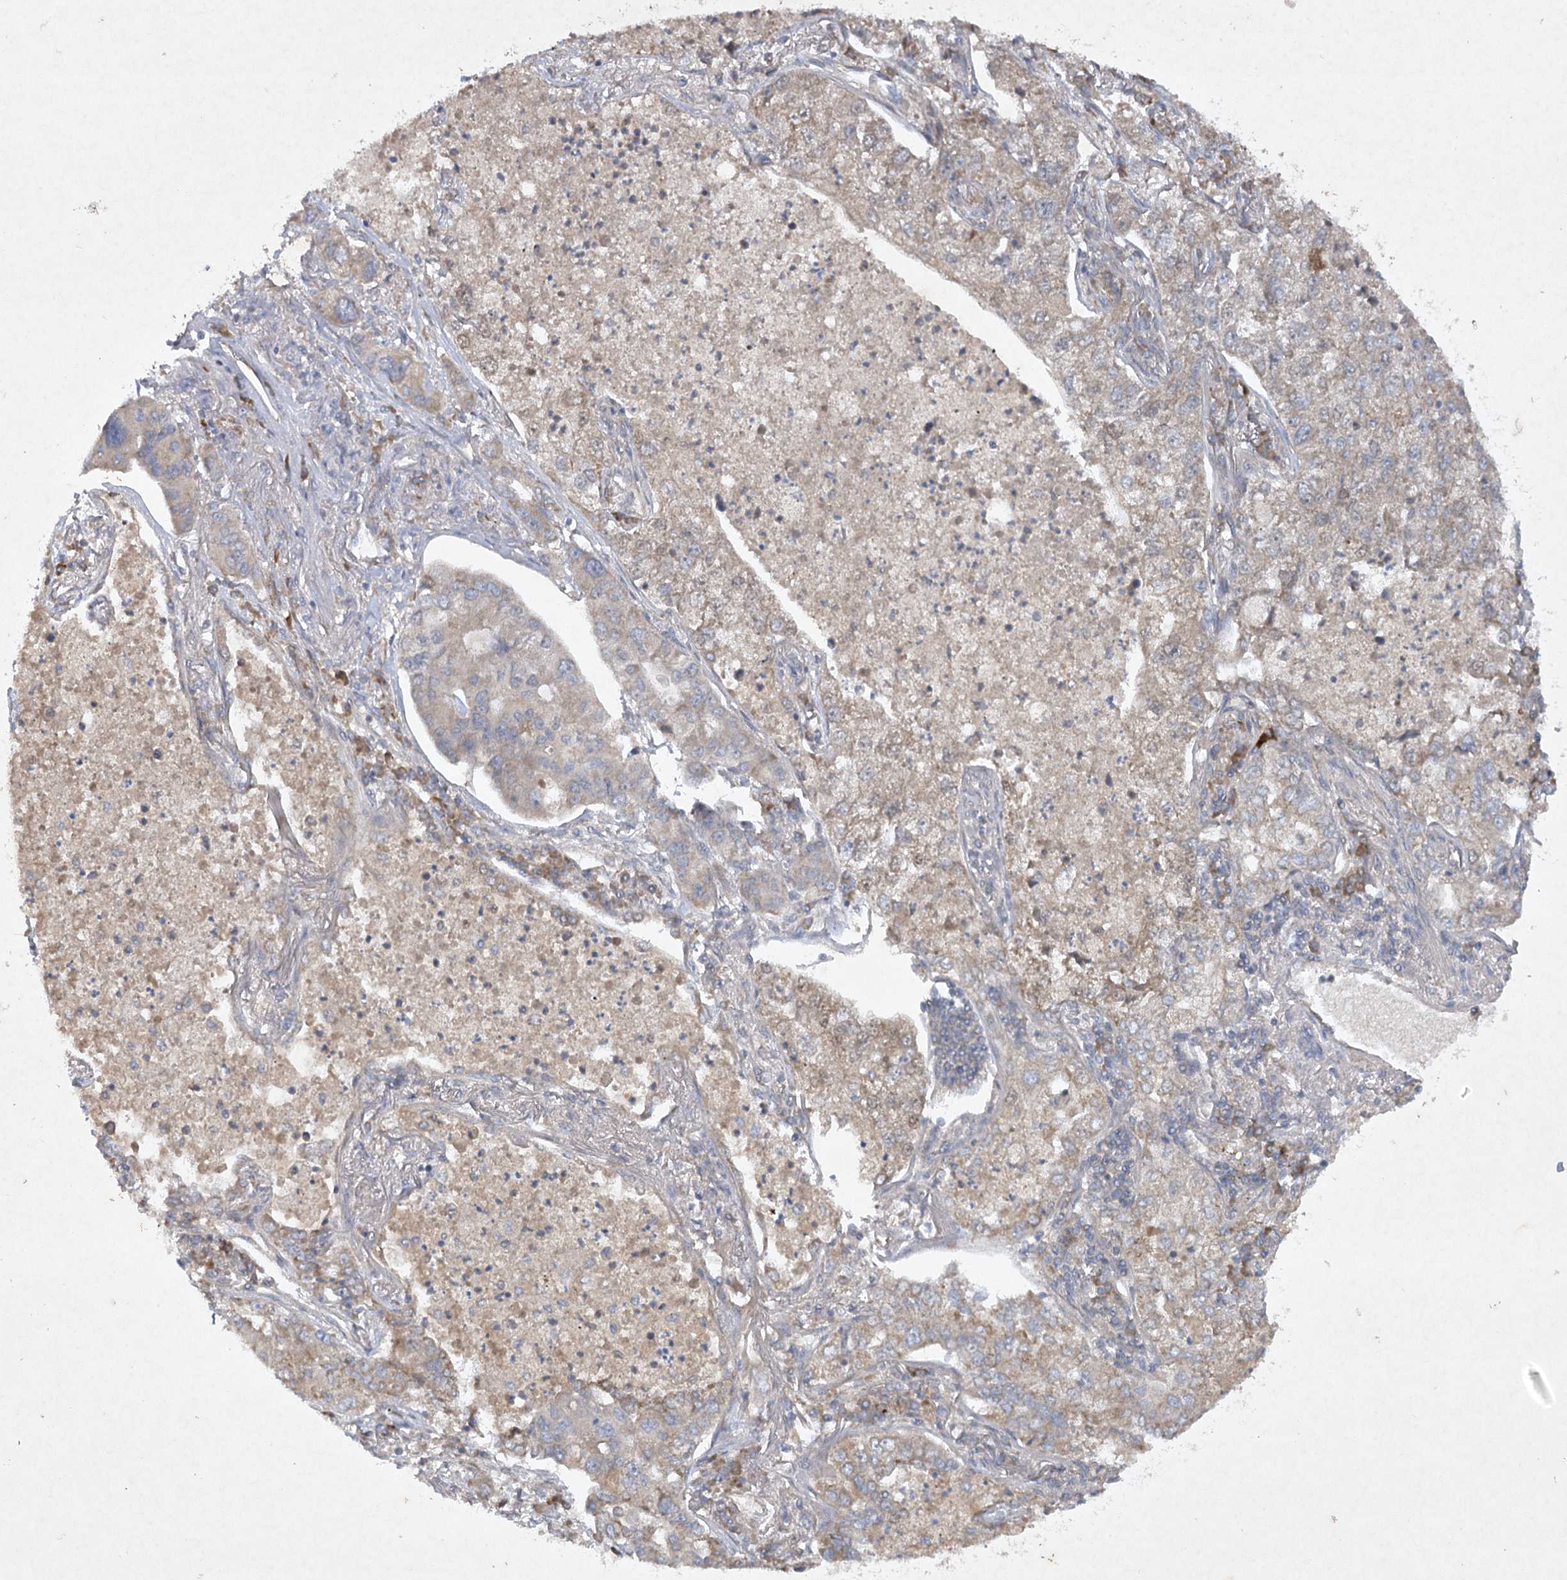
{"staining": {"intensity": "weak", "quantity": ">75%", "location": "cytoplasmic/membranous"}, "tissue": "lung cancer", "cell_type": "Tumor cells", "image_type": "cancer", "snomed": [{"axis": "morphology", "description": "Adenocarcinoma, NOS"}, {"axis": "topography", "description": "Lung"}], "caption": "Protein staining reveals weak cytoplasmic/membranous staining in approximately >75% of tumor cells in lung cancer.", "gene": "TRAF3IP1", "patient": {"sex": "male", "age": 49}}